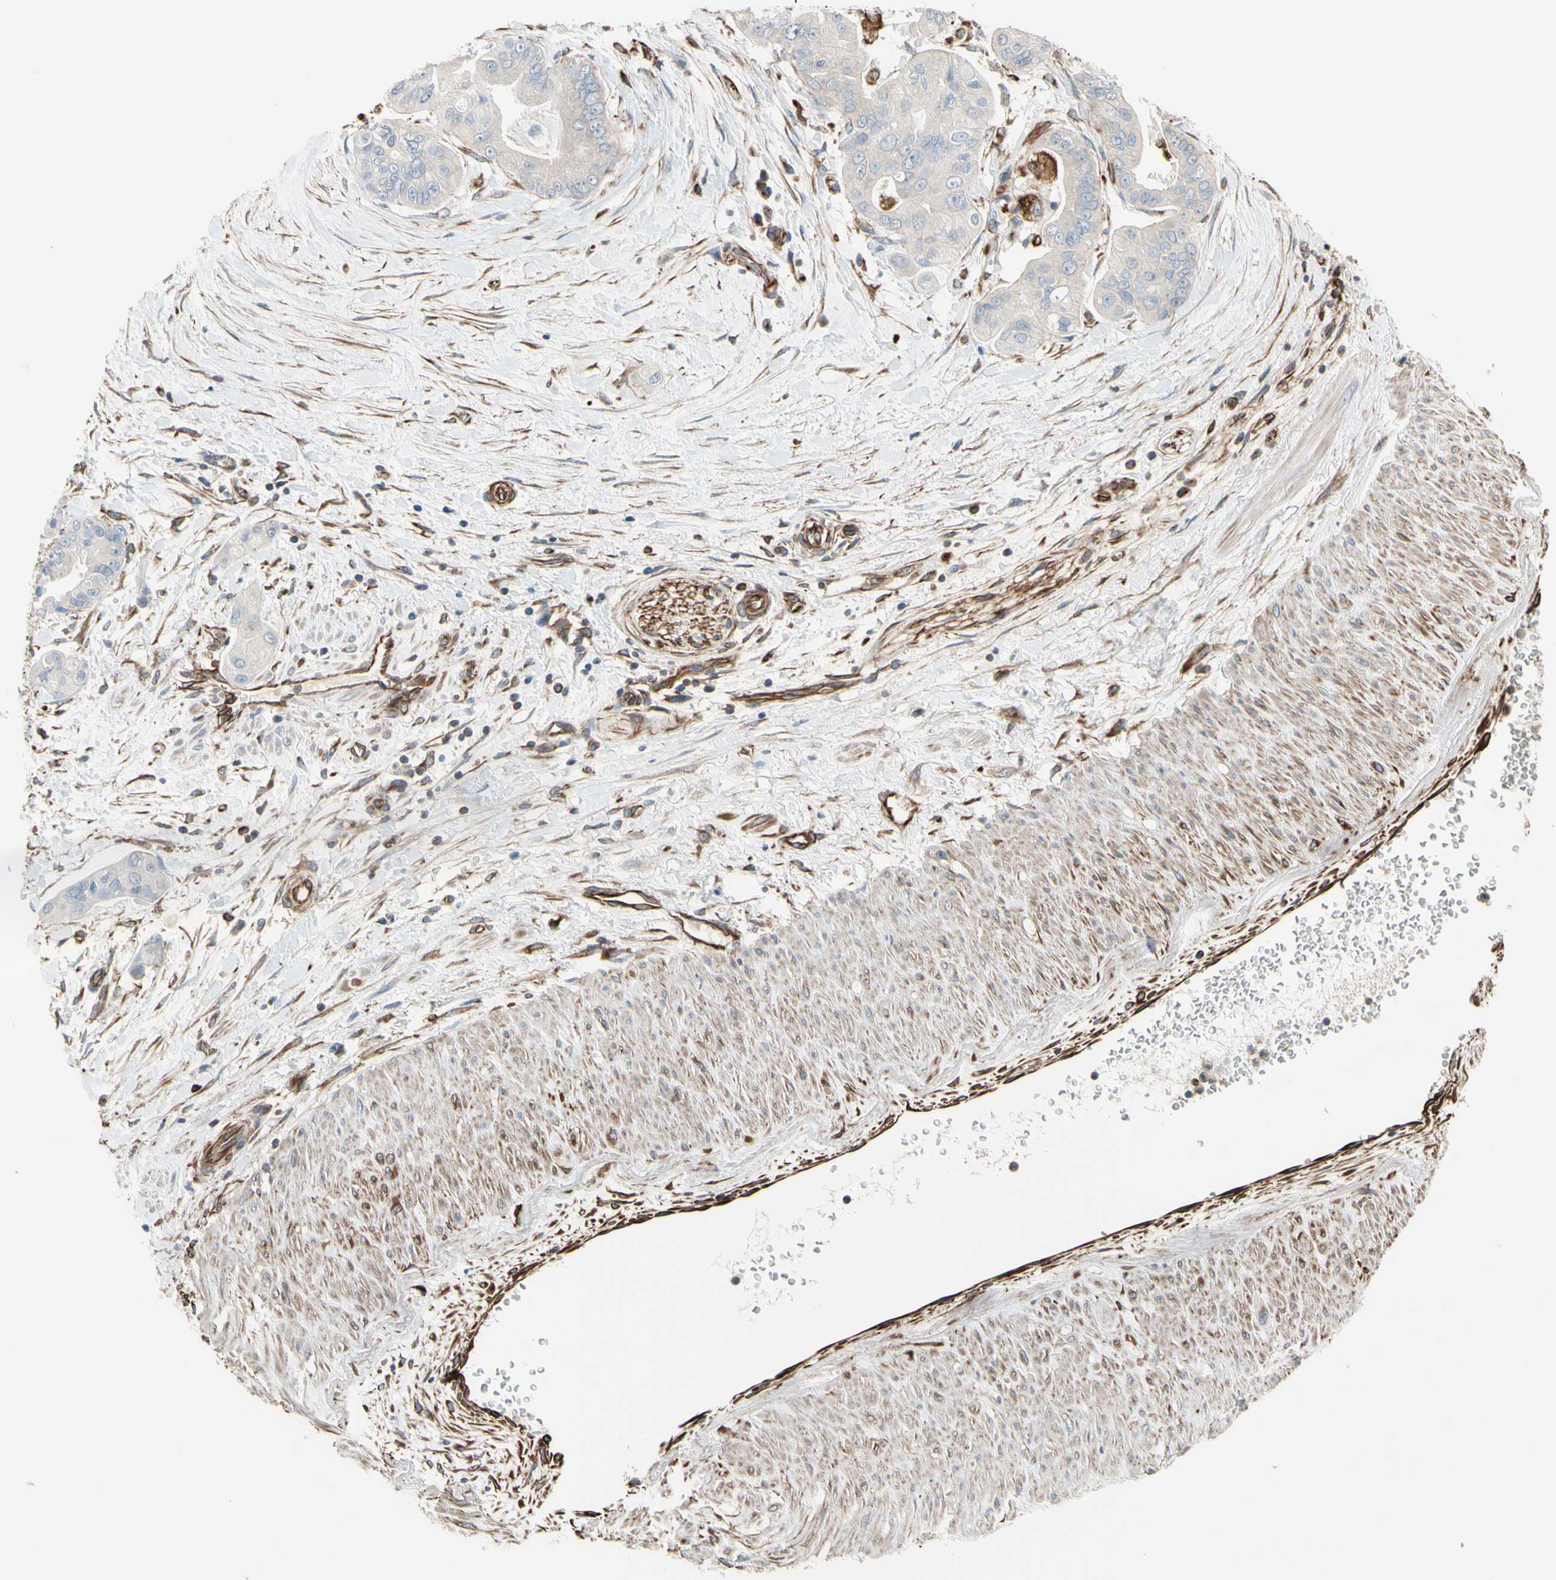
{"staining": {"intensity": "negative", "quantity": "none", "location": "none"}, "tissue": "pancreatic cancer", "cell_type": "Tumor cells", "image_type": "cancer", "snomed": [{"axis": "morphology", "description": "Adenocarcinoma, NOS"}, {"axis": "topography", "description": "Pancreas"}], "caption": "Image shows no protein expression in tumor cells of pancreatic cancer (adenocarcinoma) tissue.", "gene": "TRAF2", "patient": {"sex": "female", "age": 75}}